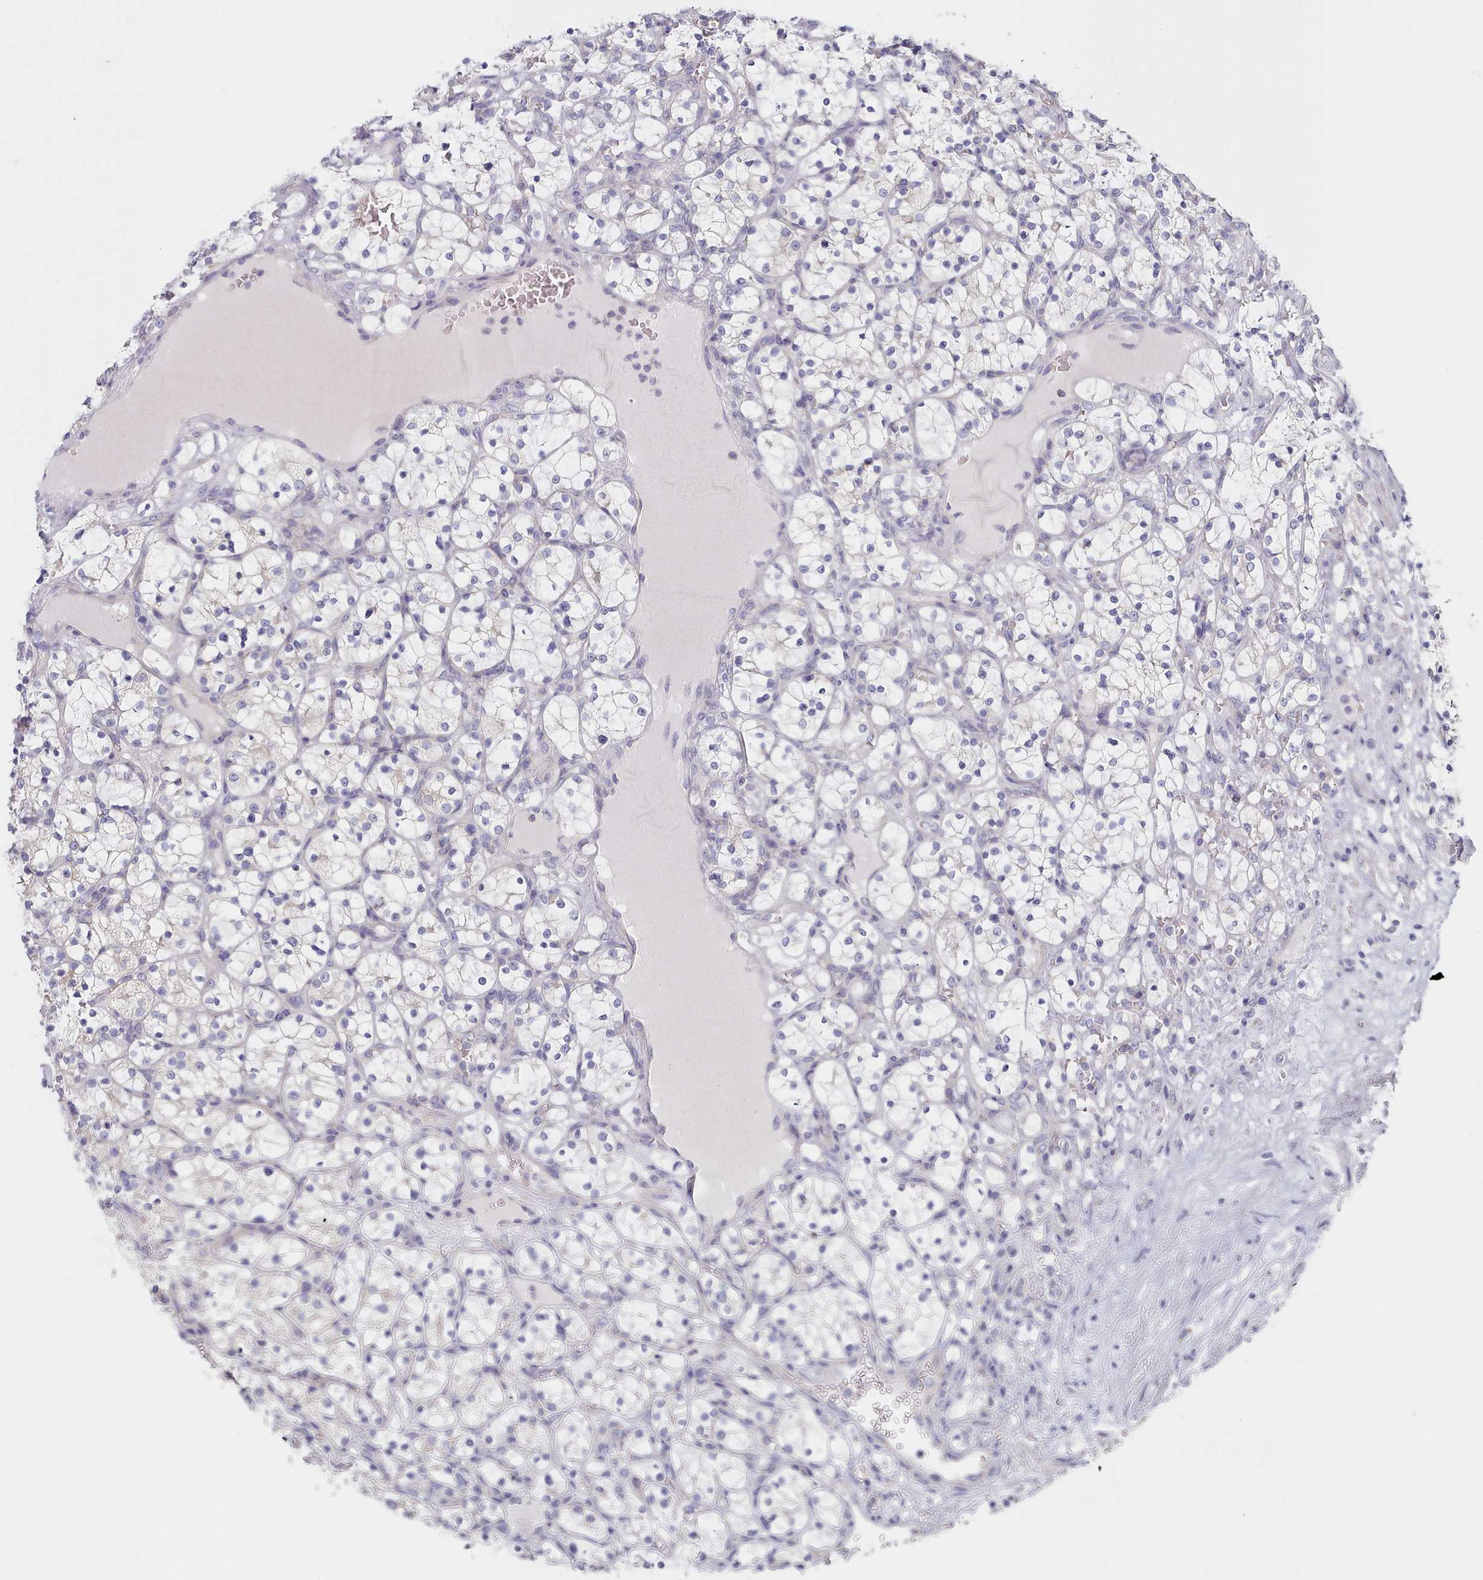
{"staining": {"intensity": "negative", "quantity": "none", "location": "none"}, "tissue": "renal cancer", "cell_type": "Tumor cells", "image_type": "cancer", "snomed": [{"axis": "morphology", "description": "Adenocarcinoma, NOS"}, {"axis": "topography", "description": "Kidney"}], "caption": "Immunohistochemistry (IHC) histopathology image of neoplastic tissue: human adenocarcinoma (renal) stained with DAB (3,3'-diaminobenzidine) reveals no significant protein expression in tumor cells. The staining is performed using DAB brown chromogen with nuclei counter-stained in using hematoxylin.", "gene": "TYW1B", "patient": {"sex": "female", "age": 69}}